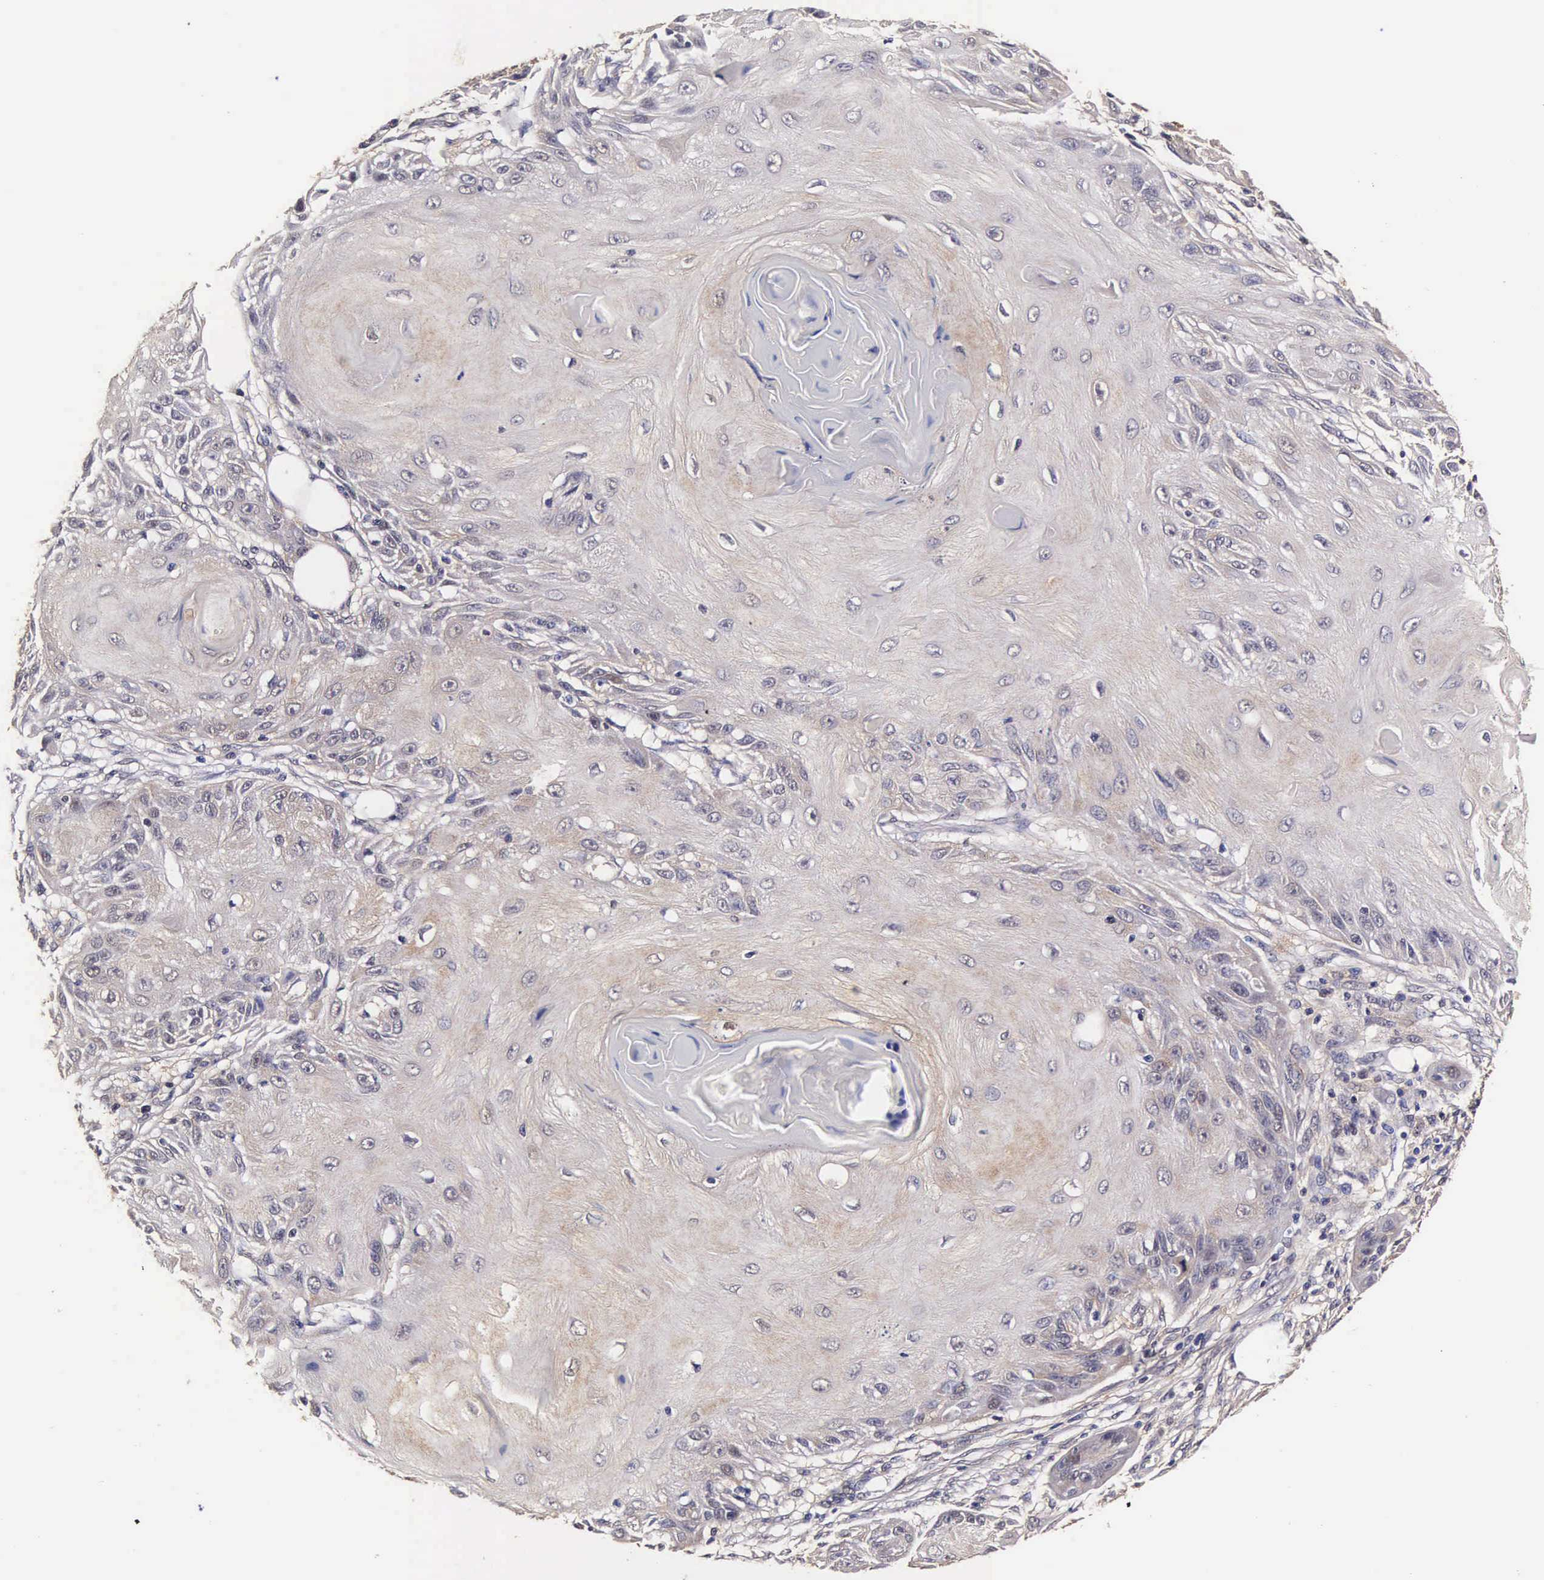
{"staining": {"intensity": "weak", "quantity": "<25%", "location": "cytoplasmic/membranous,nuclear"}, "tissue": "skin cancer", "cell_type": "Tumor cells", "image_type": "cancer", "snomed": [{"axis": "morphology", "description": "Squamous cell carcinoma, NOS"}, {"axis": "topography", "description": "Skin"}], "caption": "An image of squamous cell carcinoma (skin) stained for a protein shows no brown staining in tumor cells.", "gene": "TECPR2", "patient": {"sex": "female", "age": 88}}